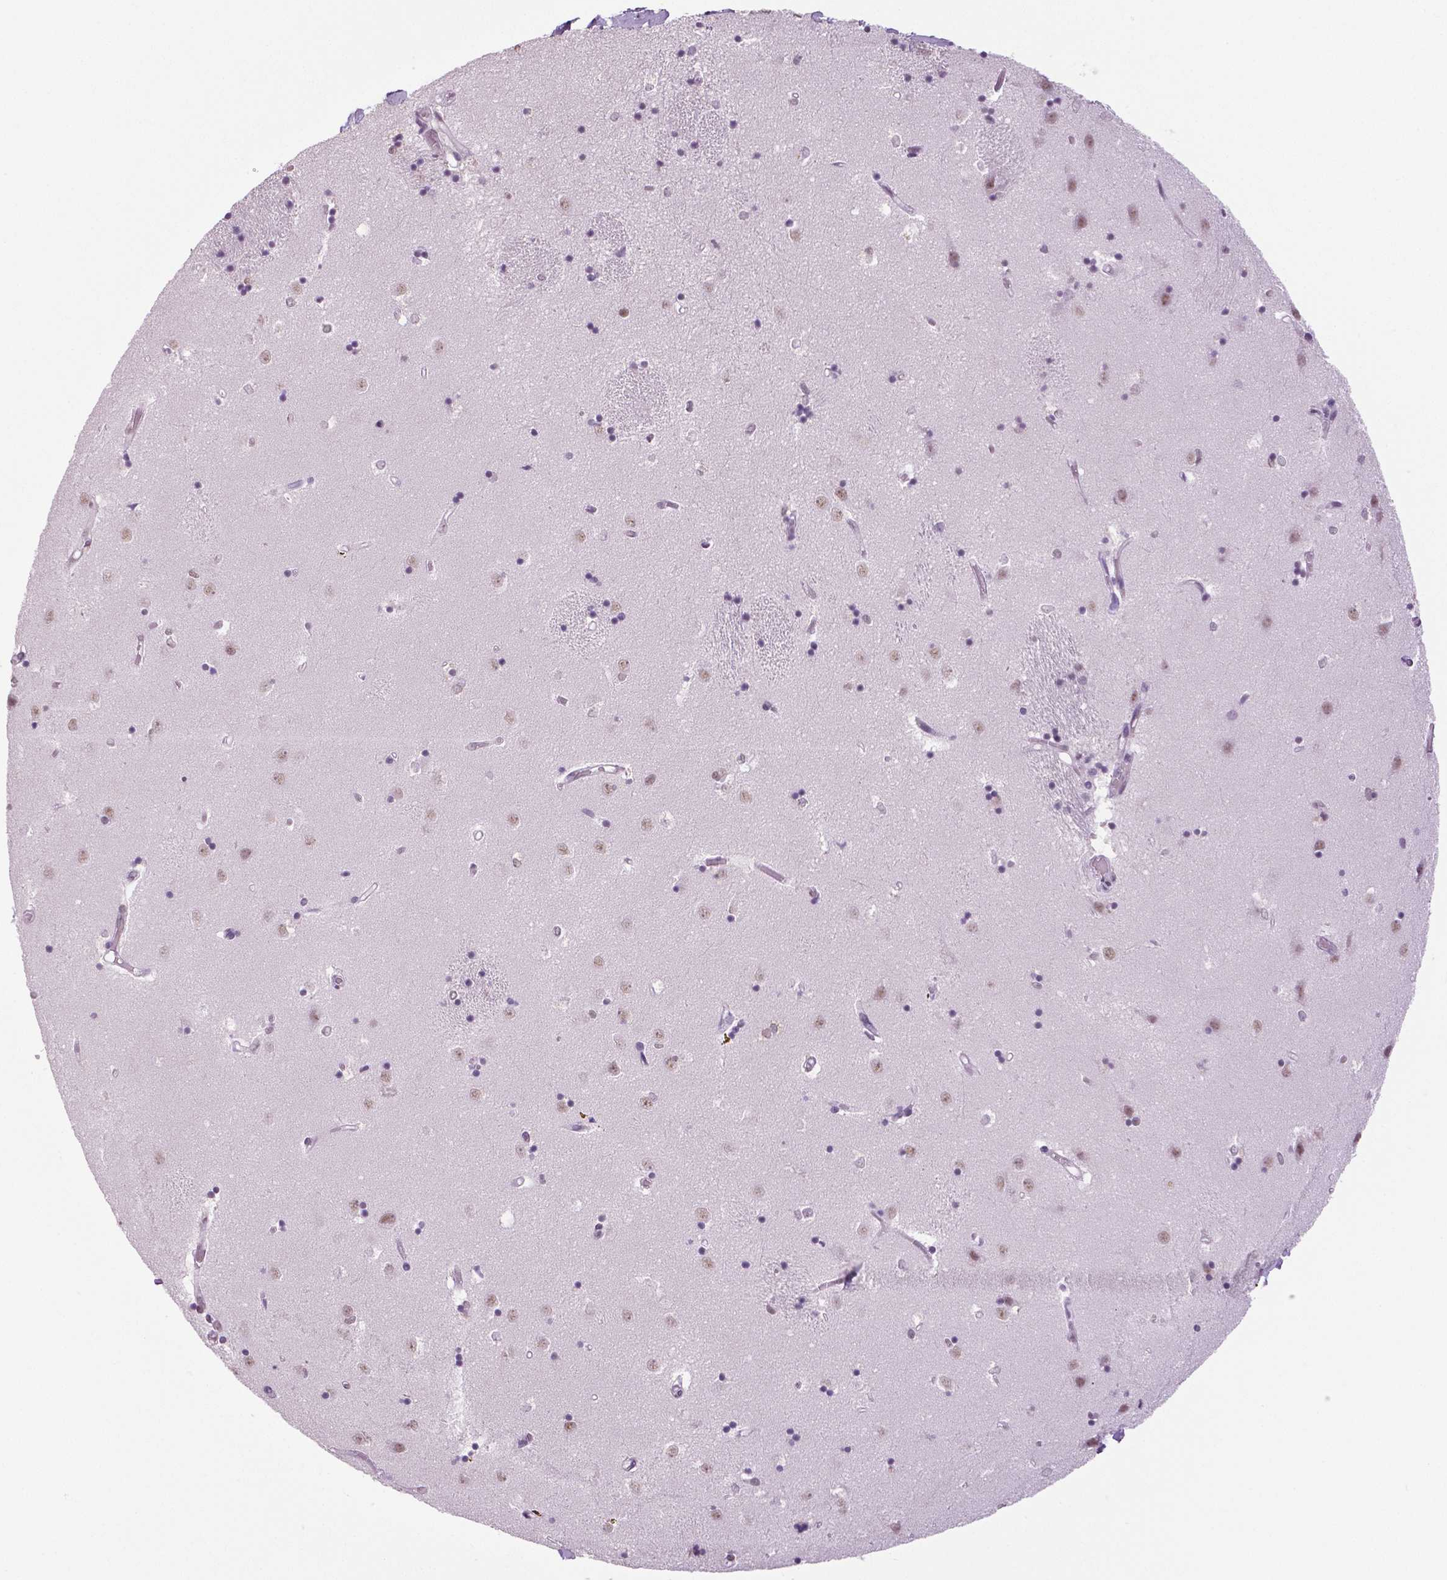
{"staining": {"intensity": "weak", "quantity": "<25%", "location": "nuclear"}, "tissue": "caudate", "cell_type": "Glial cells", "image_type": "normal", "snomed": [{"axis": "morphology", "description": "Normal tissue, NOS"}, {"axis": "topography", "description": "Lateral ventricle wall"}], "caption": "IHC of benign human caudate reveals no positivity in glial cells.", "gene": "IGF2BP1", "patient": {"sex": "male", "age": 54}}